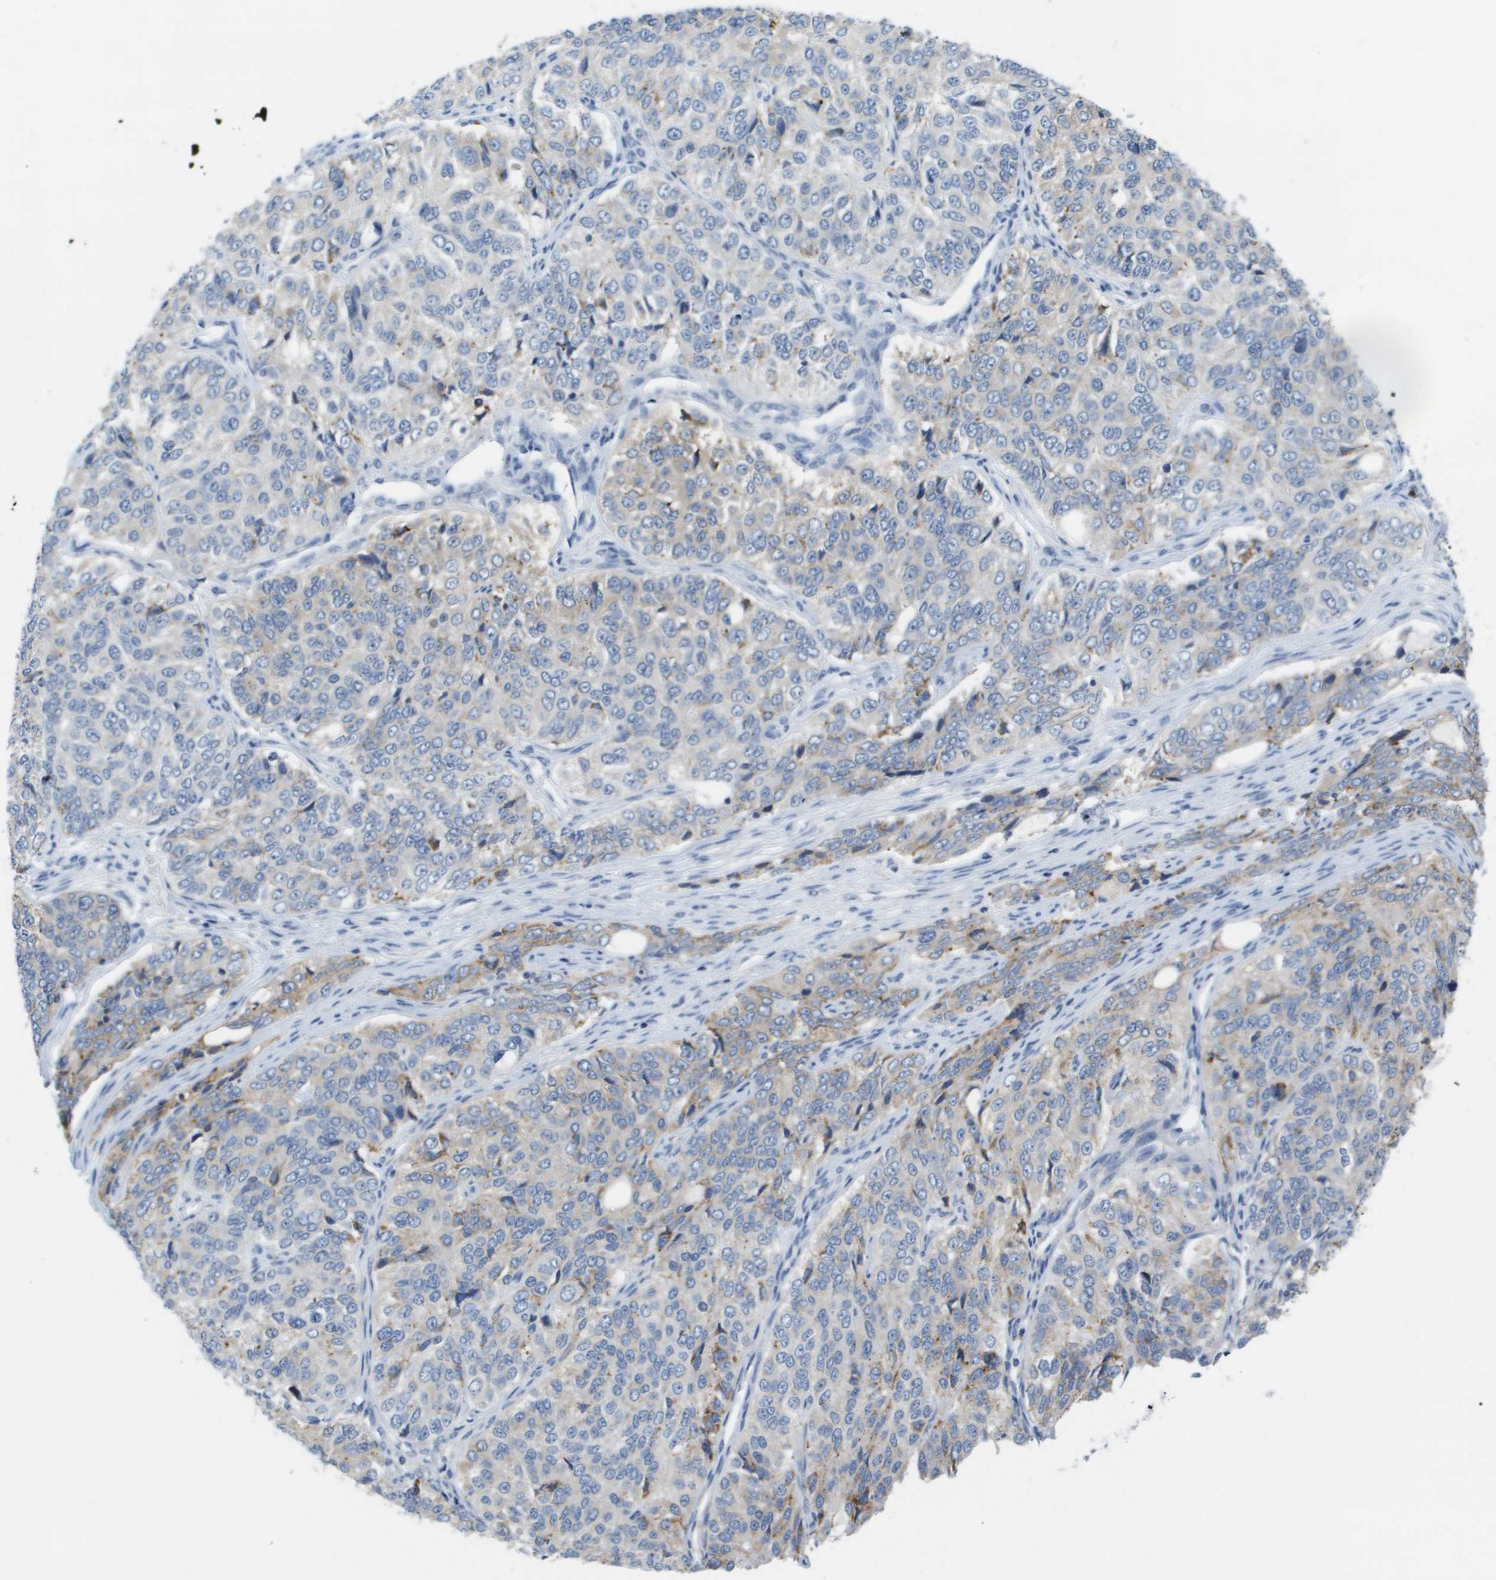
{"staining": {"intensity": "weak", "quantity": "<25%", "location": "cytoplasmic/membranous"}, "tissue": "ovarian cancer", "cell_type": "Tumor cells", "image_type": "cancer", "snomed": [{"axis": "morphology", "description": "Carcinoma, endometroid"}, {"axis": "topography", "description": "Ovary"}], "caption": "DAB immunohistochemical staining of human endometroid carcinoma (ovarian) shows no significant expression in tumor cells.", "gene": "CD3G", "patient": {"sex": "female", "age": 51}}